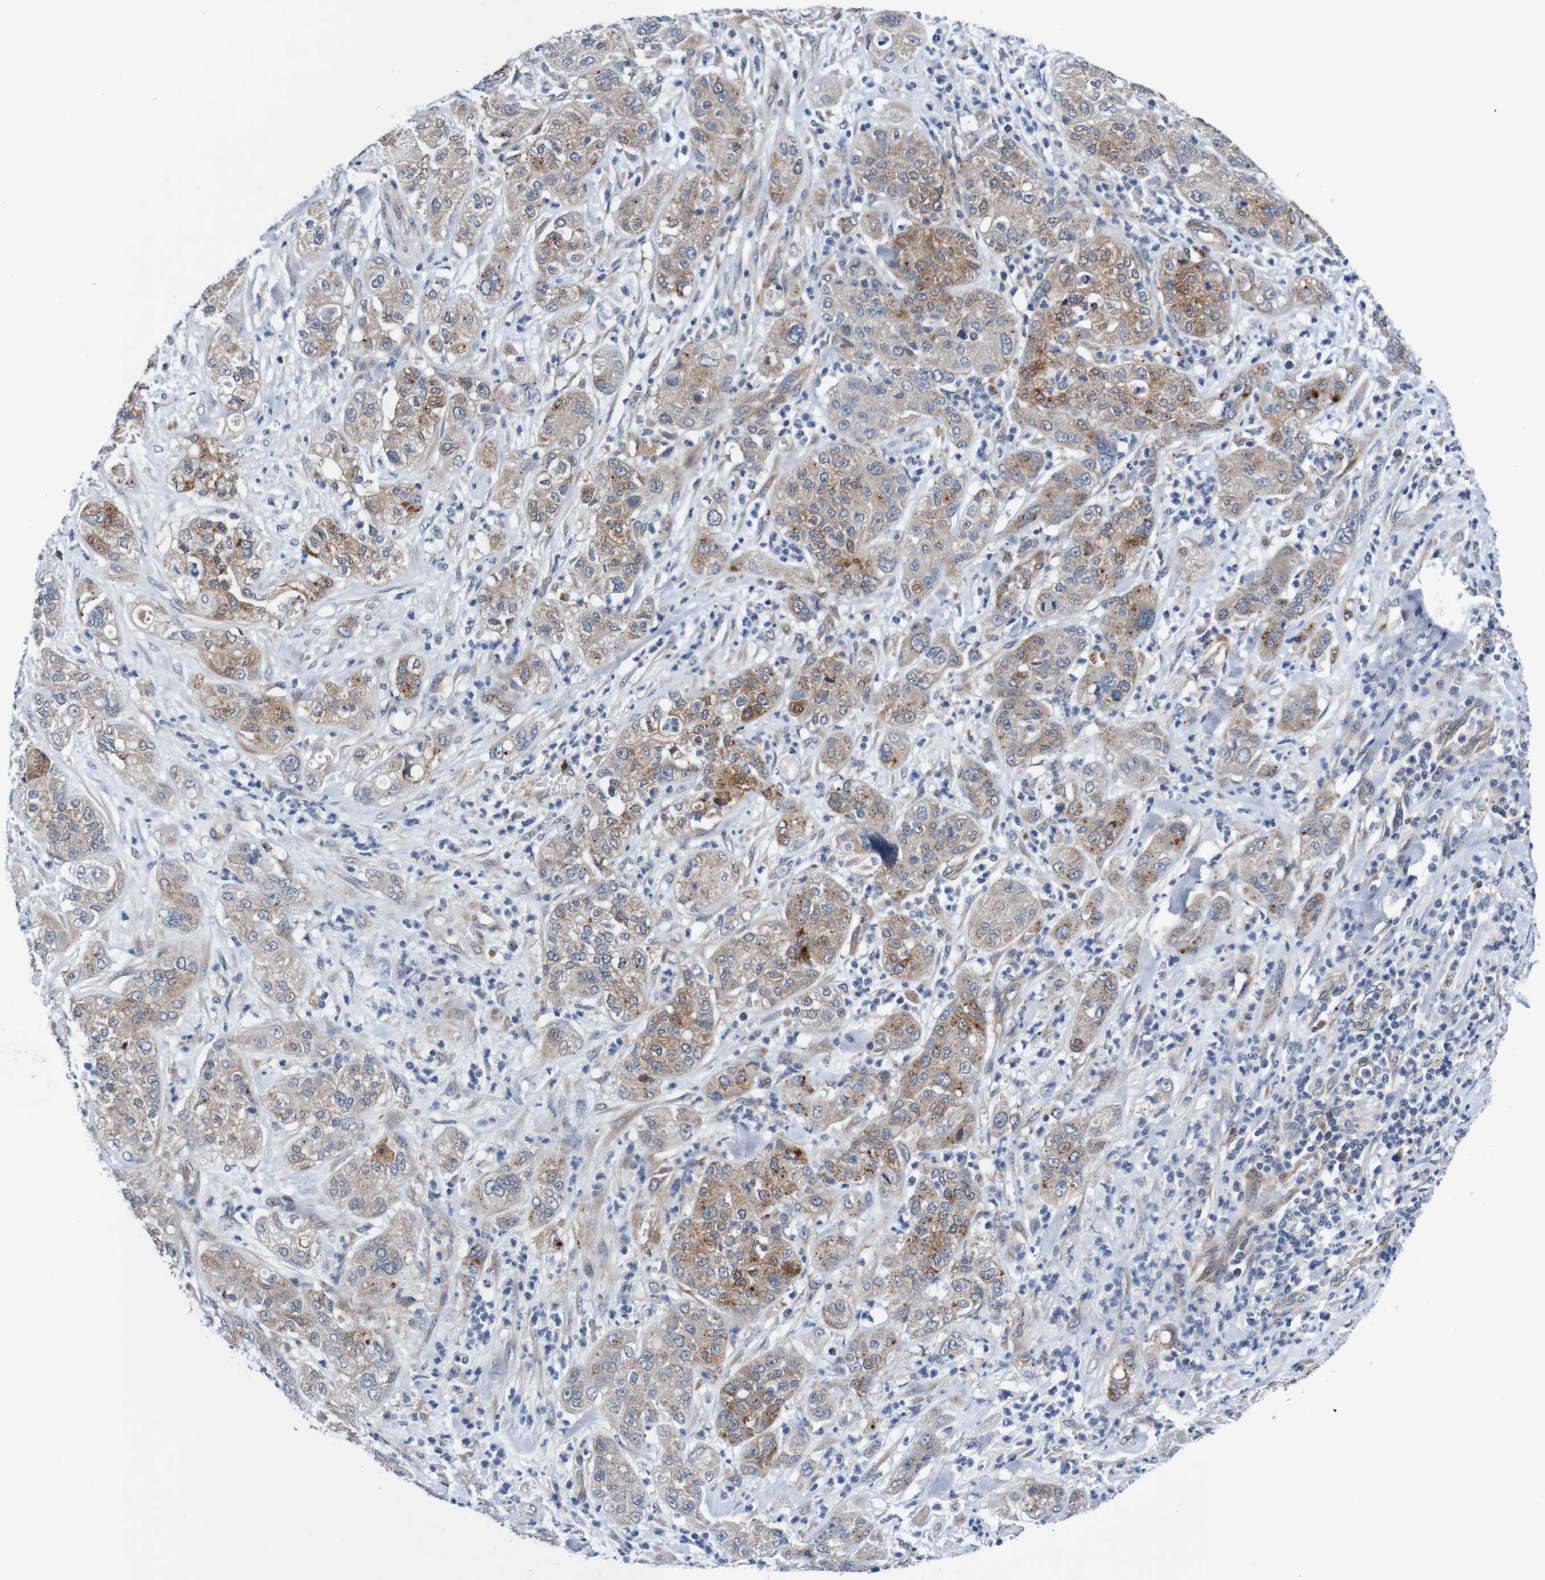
{"staining": {"intensity": "moderate", "quantity": ">75%", "location": "cytoplasmic/membranous"}, "tissue": "pancreatic cancer", "cell_type": "Tumor cells", "image_type": "cancer", "snomed": [{"axis": "morphology", "description": "Adenocarcinoma, NOS"}, {"axis": "topography", "description": "Pancreas"}], "caption": "Tumor cells reveal medium levels of moderate cytoplasmic/membranous staining in approximately >75% of cells in human adenocarcinoma (pancreatic).", "gene": "CPED1", "patient": {"sex": "female", "age": 78}}